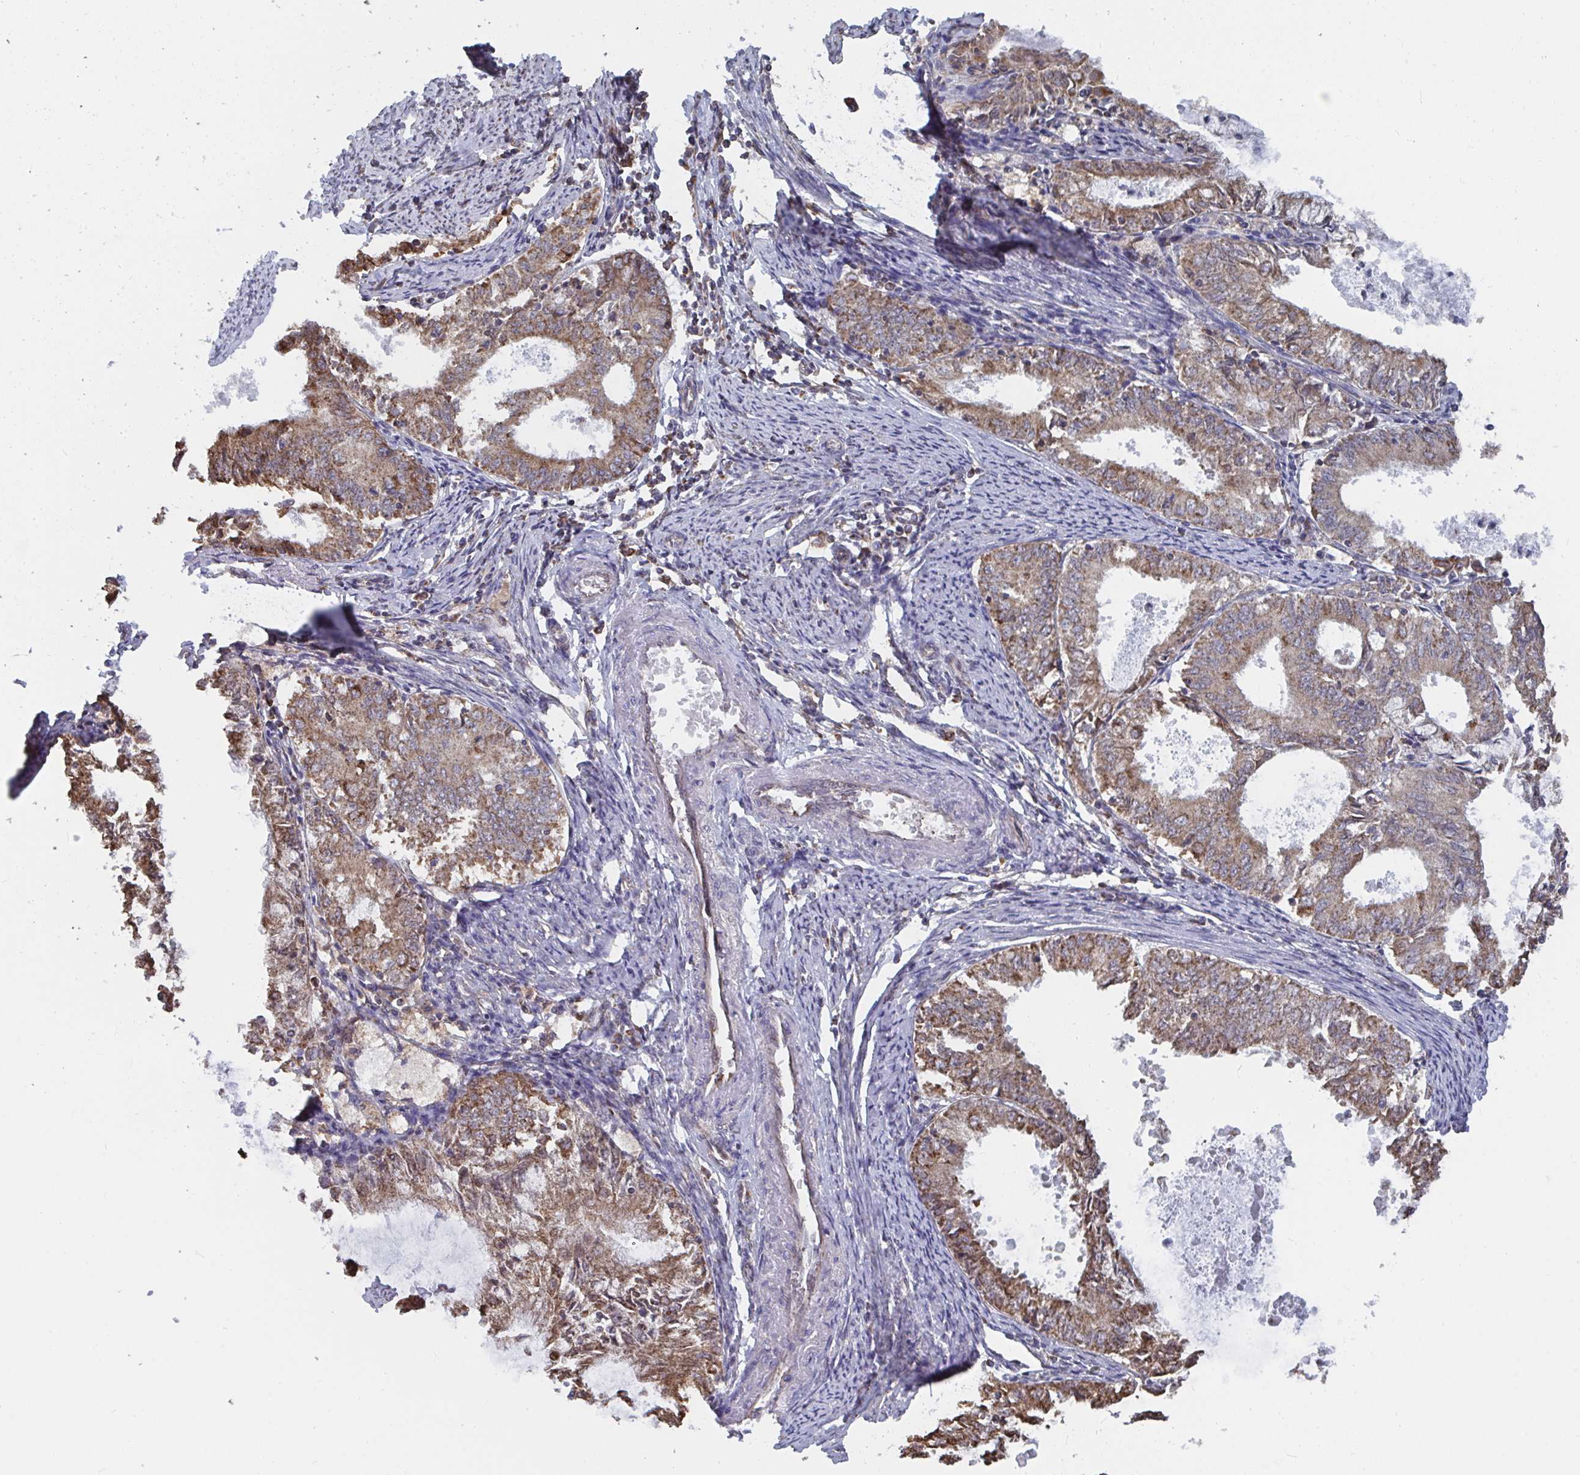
{"staining": {"intensity": "moderate", "quantity": ">75%", "location": "cytoplasmic/membranous"}, "tissue": "endometrial cancer", "cell_type": "Tumor cells", "image_type": "cancer", "snomed": [{"axis": "morphology", "description": "Adenocarcinoma, NOS"}, {"axis": "topography", "description": "Endometrium"}], "caption": "Protein expression by immunohistochemistry (IHC) reveals moderate cytoplasmic/membranous staining in approximately >75% of tumor cells in endometrial cancer (adenocarcinoma). The staining is performed using DAB (3,3'-diaminobenzidine) brown chromogen to label protein expression. The nuclei are counter-stained blue using hematoxylin.", "gene": "ELAVL1", "patient": {"sex": "female", "age": 57}}